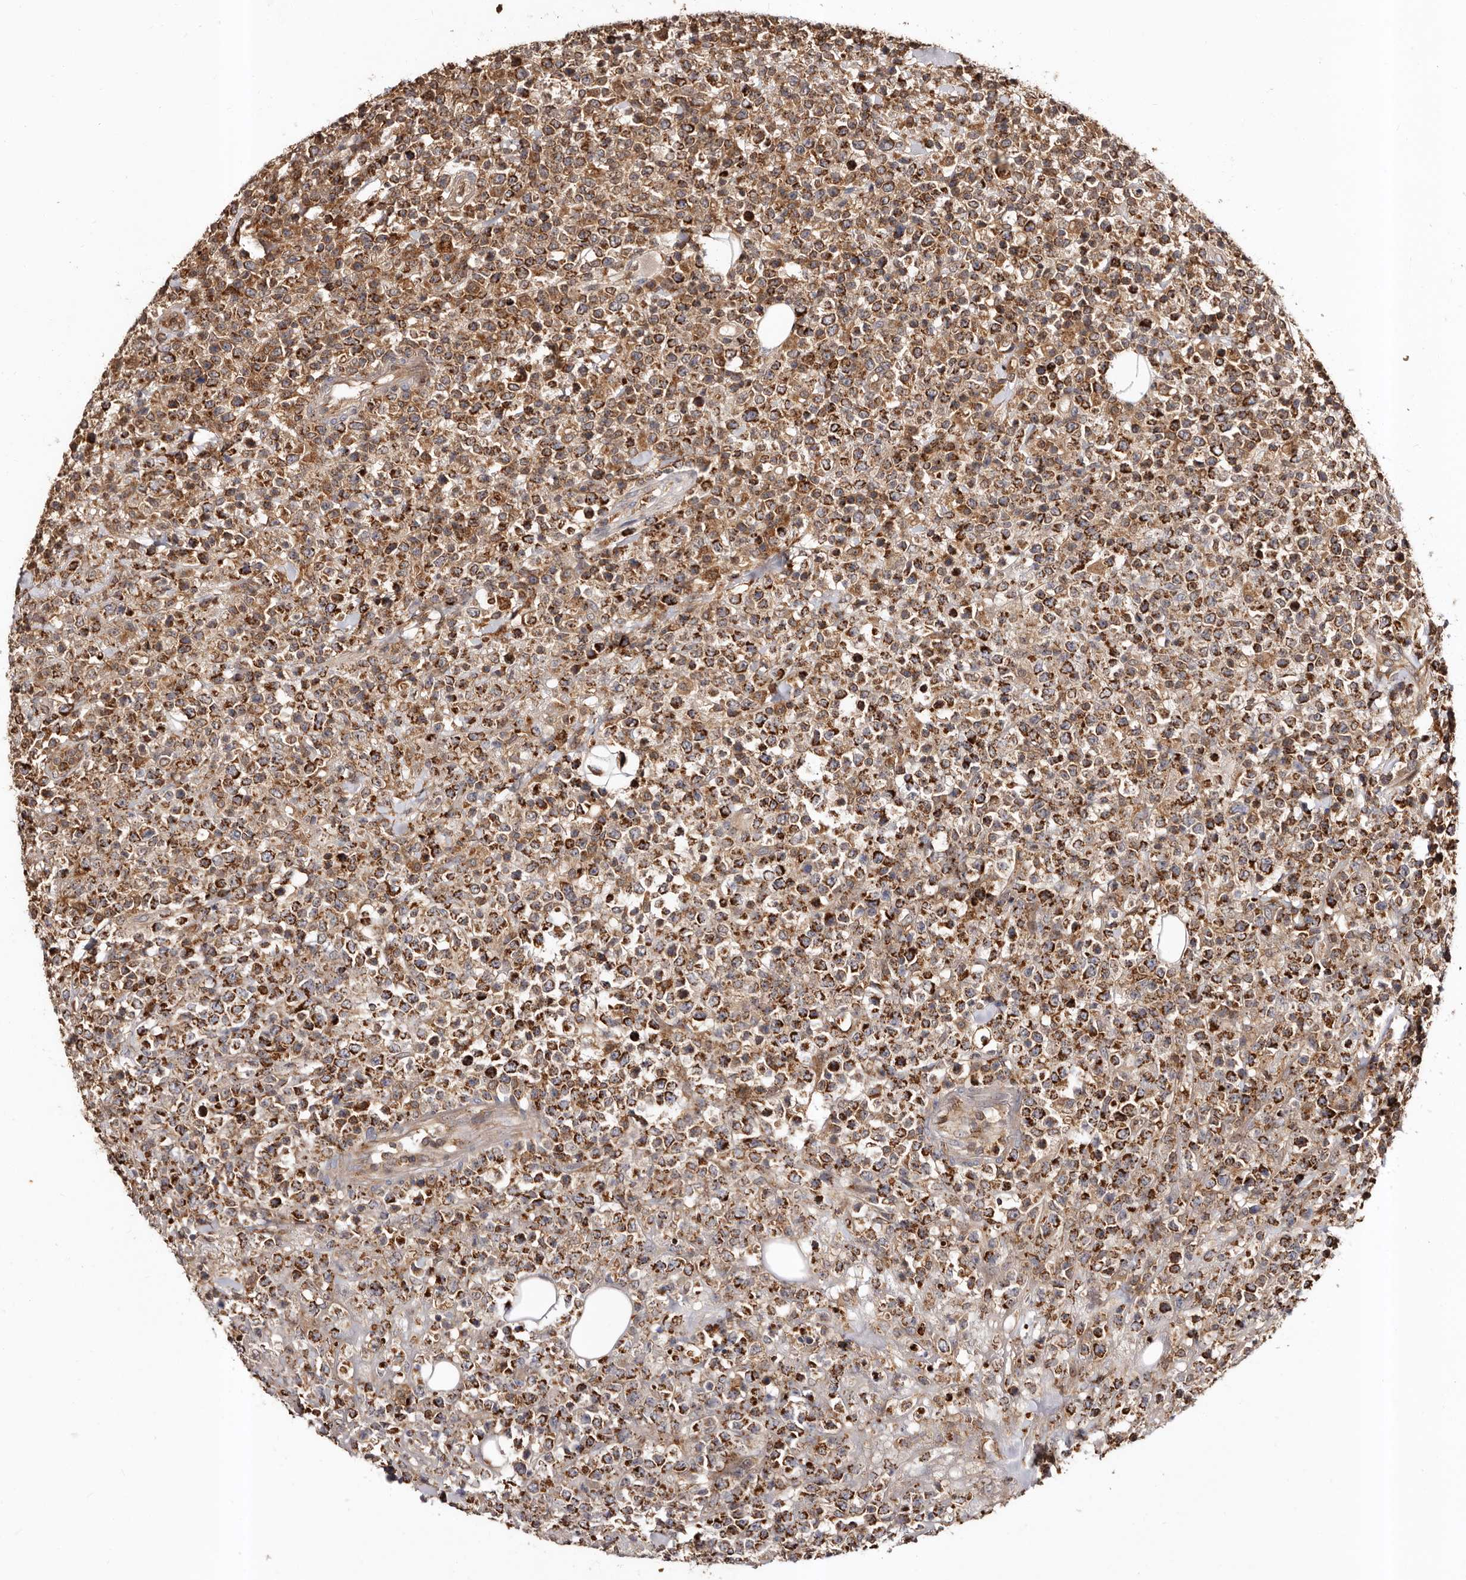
{"staining": {"intensity": "moderate", "quantity": ">75%", "location": "cytoplasmic/membranous"}, "tissue": "lymphoma", "cell_type": "Tumor cells", "image_type": "cancer", "snomed": [{"axis": "morphology", "description": "Malignant lymphoma, non-Hodgkin's type, High grade"}, {"axis": "topography", "description": "Colon"}], "caption": "About >75% of tumor cells in human high-grade malignant lymphoma, non-Hodgkin's type demonstrate moderate cytoplasmic/membranous protein expression as visualized by brown immunohistochemical staining.", "gene": "BAX", "patient": {"sex": "female", "age": 53}}